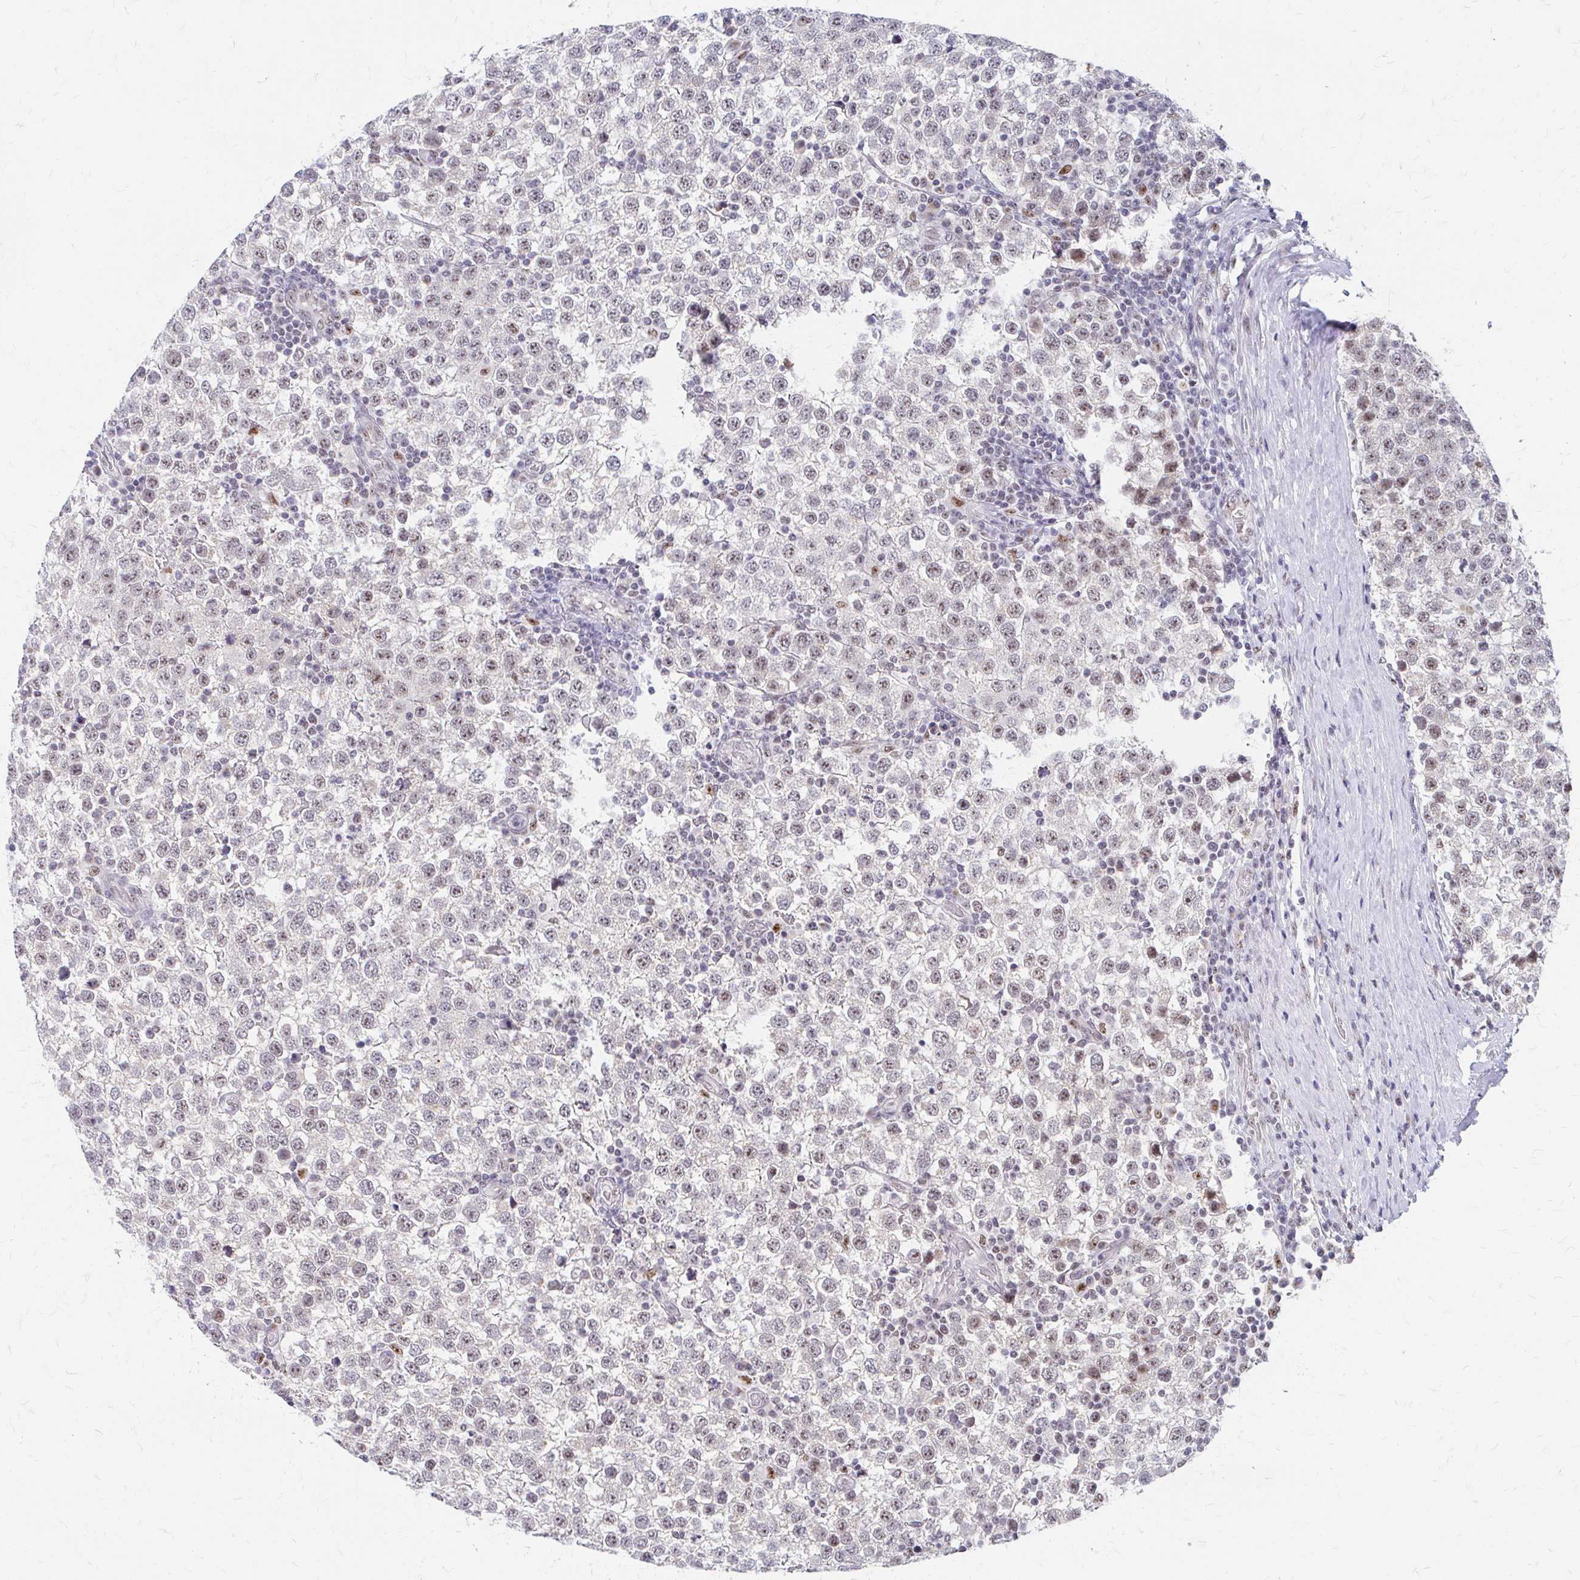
{"staining": {"intensity": "moderate", "quantity": "<25%", "location": "nuclear"}, "tissue": "testis cancer", "cell_type": "Tumor cells", "image_type": "cancer", "snomed": [{"axis": "morphology", "description": "Seminoma, NOS"}, {"axis": "topography", "description": "Testis"}], "caption": "Human testis seminoma stained with a brown dye exhibits moderate nuclear positive staining in about <25% of tumor cells.", "gene": "GTF2H1", "patient": {"sex": "male", "age": 34}}